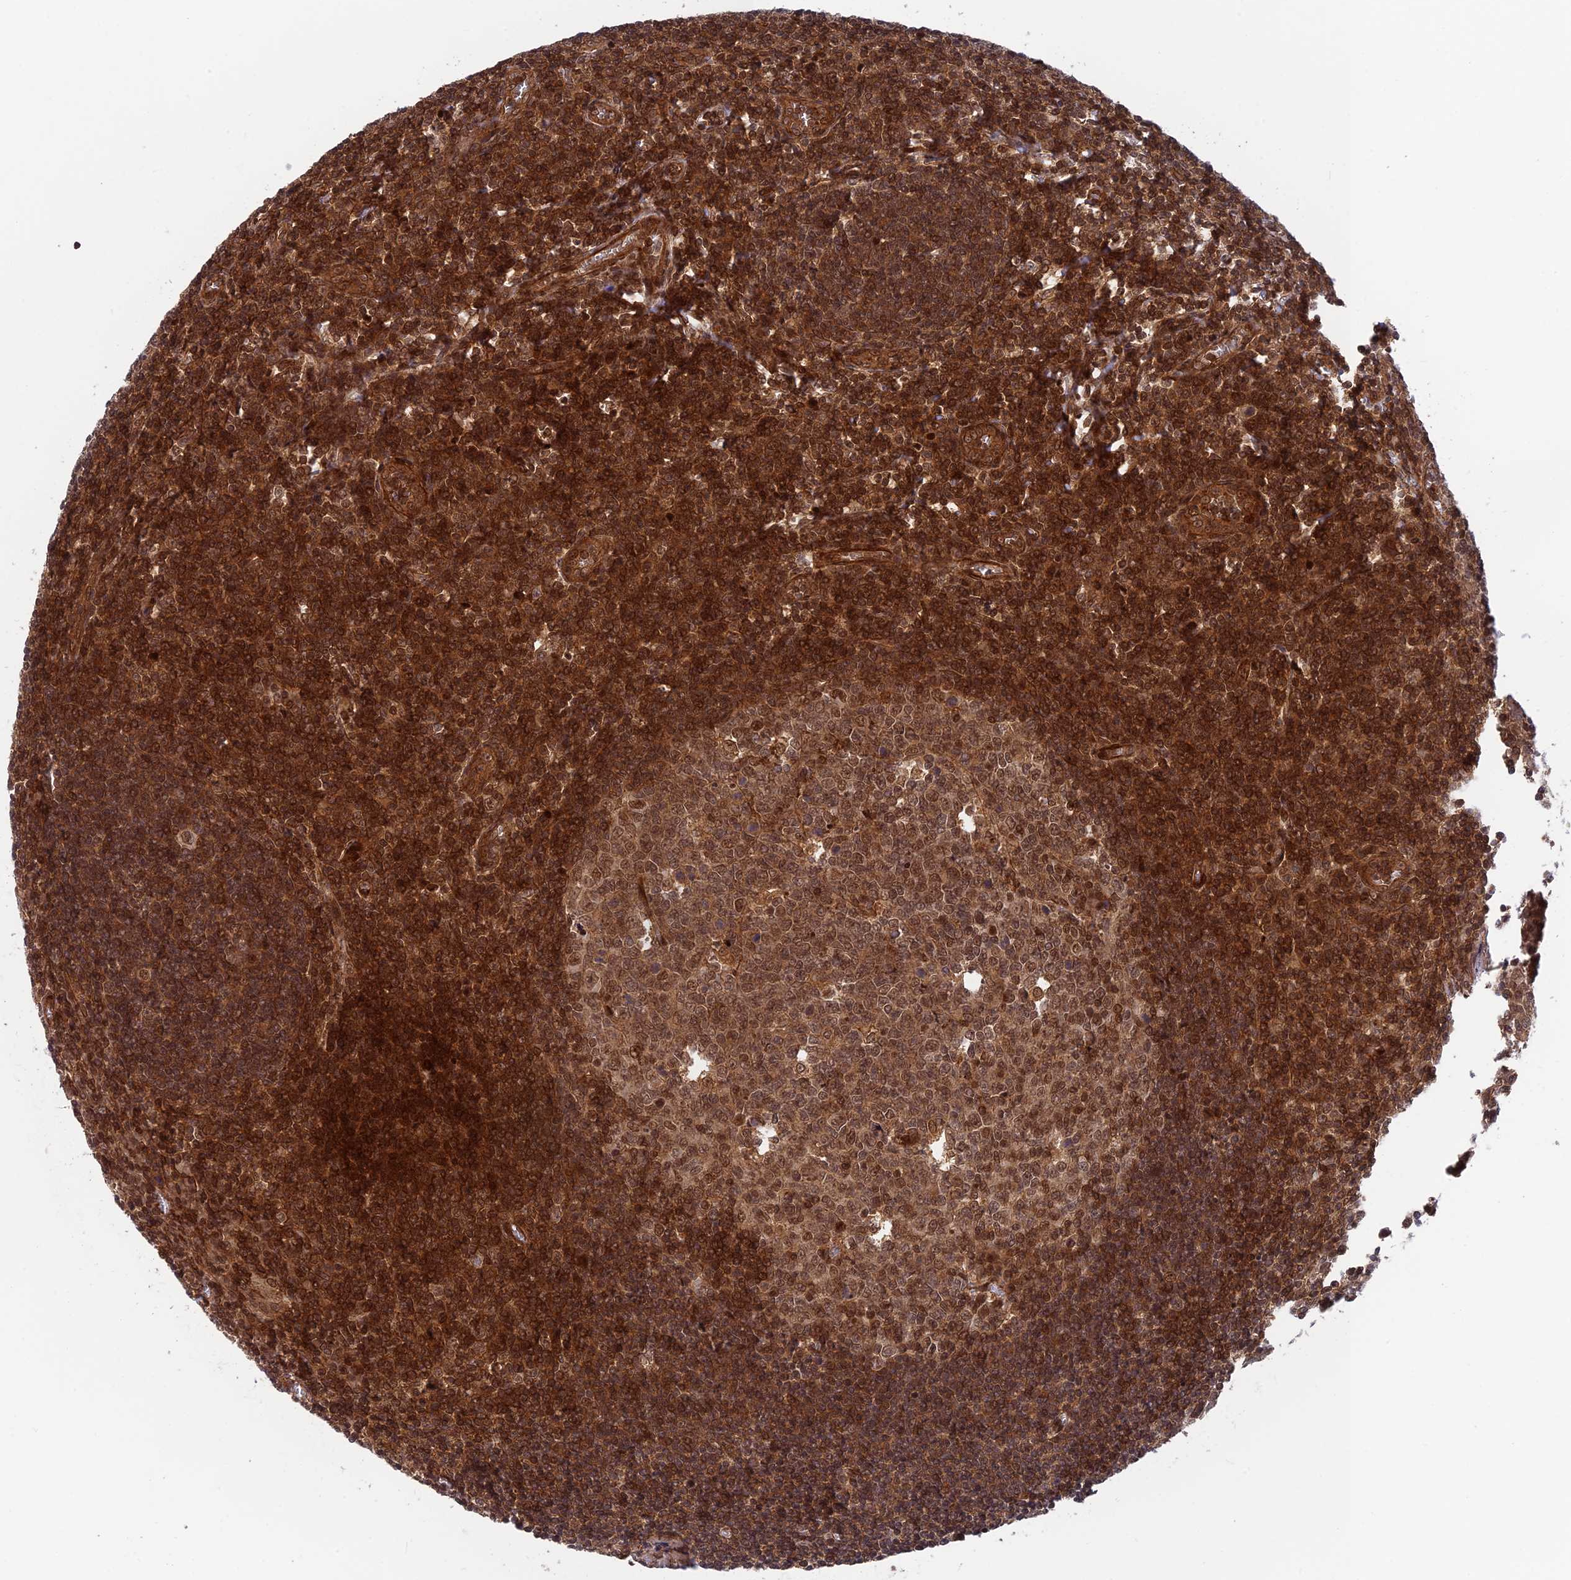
{"staining": {"intensity": "moderate", "quantity": "25%-75%", "location": "cytoplasmic/membranous,nuclear"}, "tissue": "tonsil", "cell_type": "Germinal center cells", "image_type": "normal", "snomed": [{"axis": "morphology", "description": "Normal tissue, NOS"}, {"axis": "topography", "description": "Tonsil"}], "caption": "Moderate cytoplasmic/membranous,nuclear staining for a protein is appreciated in about 25%-75% of germinal center cells of benign tonsil using IHC.", "gene": "OSBPL1A", "patient": {"sex": "male", "age": 27}}